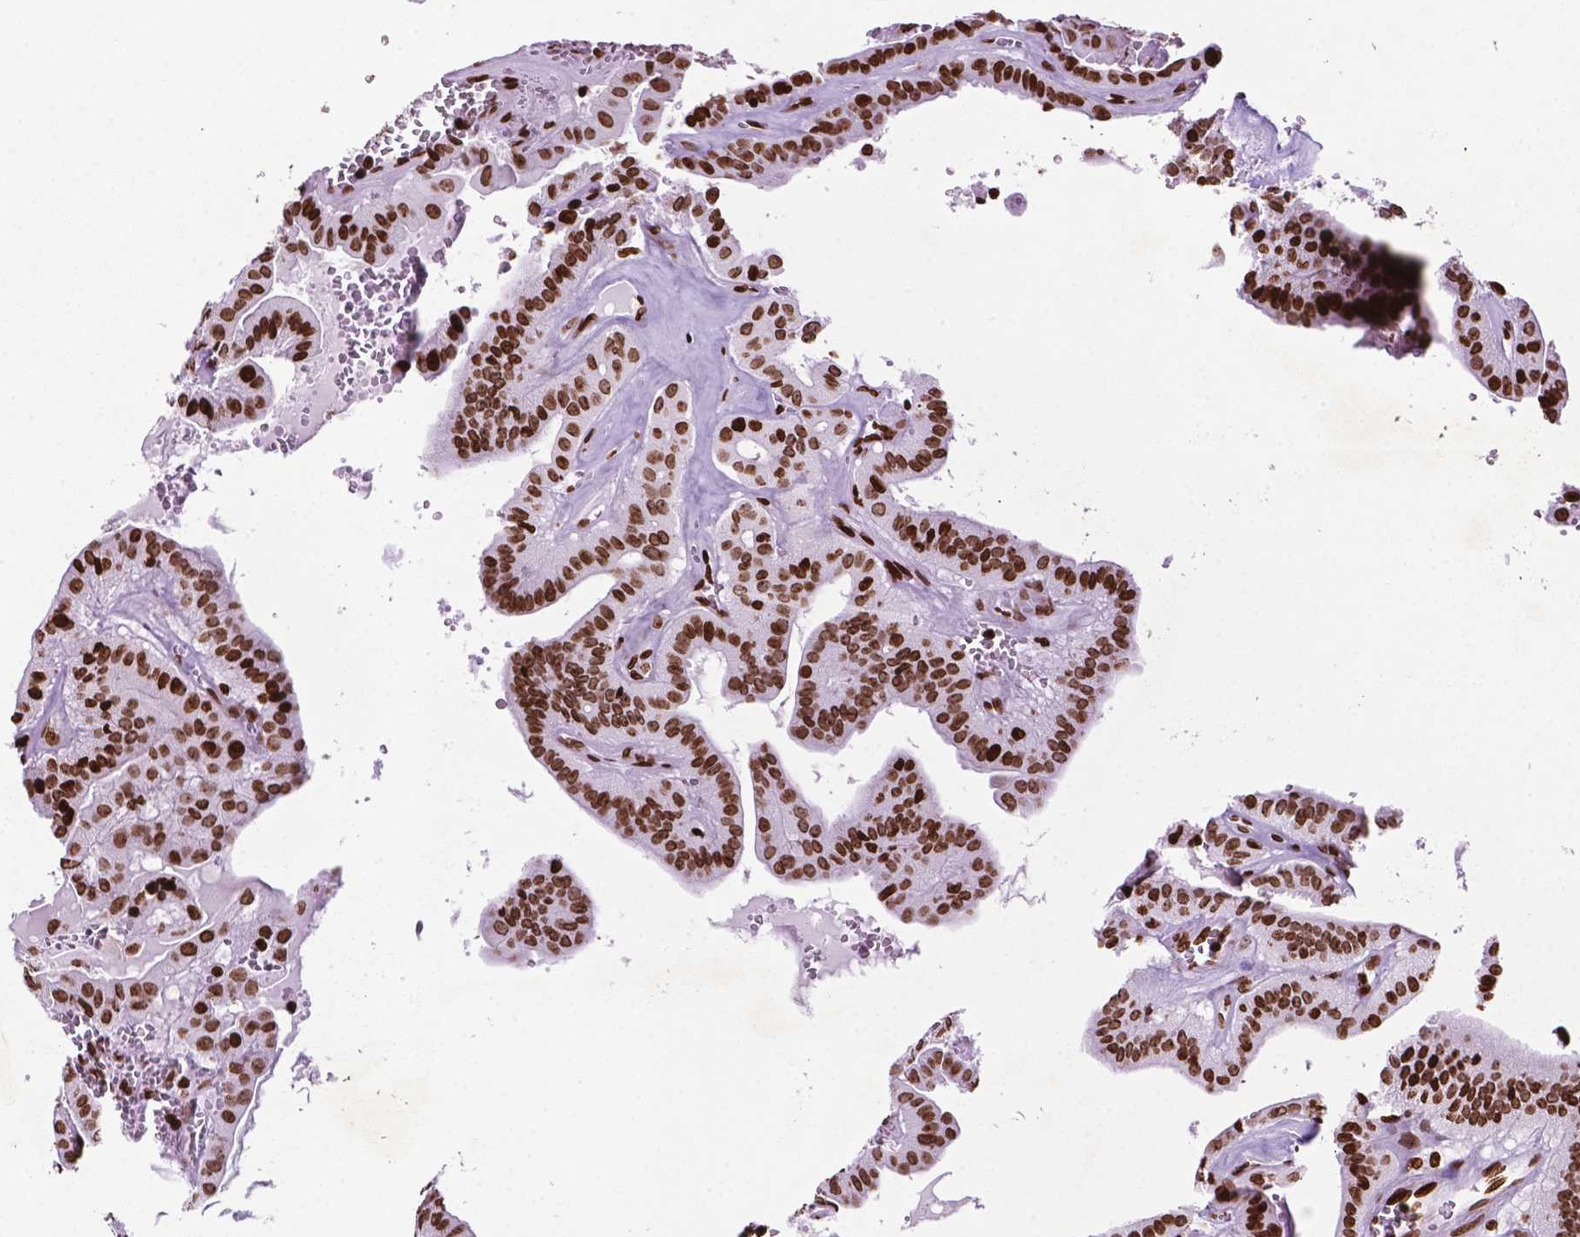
{"staining": {"intensity": "strong", "quantity": ">75%", "location": "nuclear"}, "tissue": "thyroid cancer", "cell_type": "Tumor cells", "image_type": "cancer", "snomed": [{"axis": "morphology", "description": "Papillary adenocarcinoma, NOS"}, {"axis": "topography", "description": "Thyroid gland"}], "caption": "Thyroid papillary adenocarcinoma tissue shows strong nuclear positivity in approximately >75% of tumor cells, visualized by immunohistochemistry.", "gene": "TMEM250", "patient": {"sex": "male", "age": 52}}